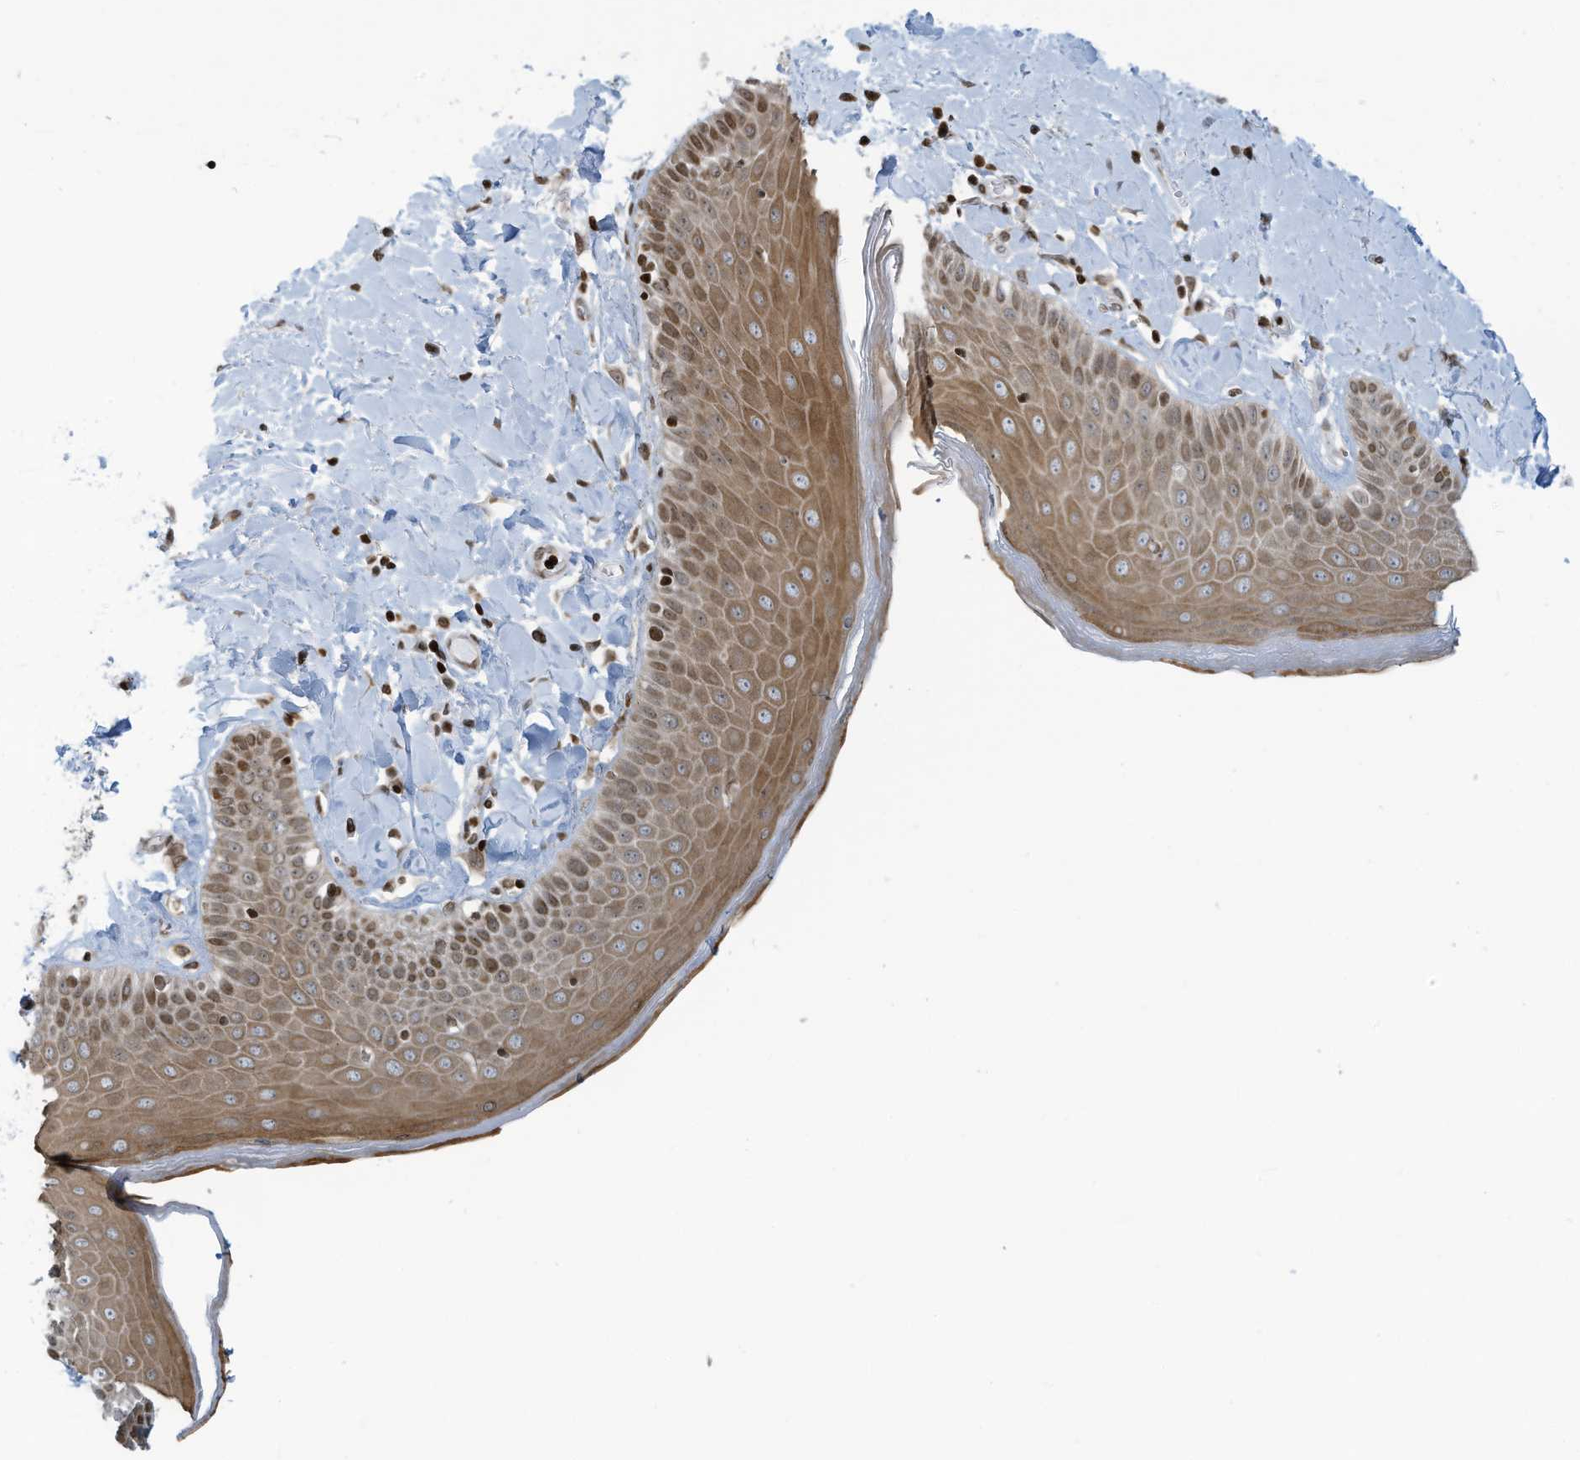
{"staining": {"intensity": "moderate", "quantity": ">75%", "location": "cytoplasmic/membranous,nuclear"}, "tissue": "skin", "cell_type": "Epidermal cells", "image_type": "normal", "snomed": [{"axis": "morphology", "description": "Normal tissue, NOS"}, {"axis": "topography", "description": "Anal"}], "caption": "Protein staining by immunohistochemistry (IHC) displays moderate cytoplasmic/membranous,nuclear positivity in approximately >75% of epidermal cells in unremarkable skin.", "gene": "ADI1", "patient": {"sex": "male", "age": 69}}